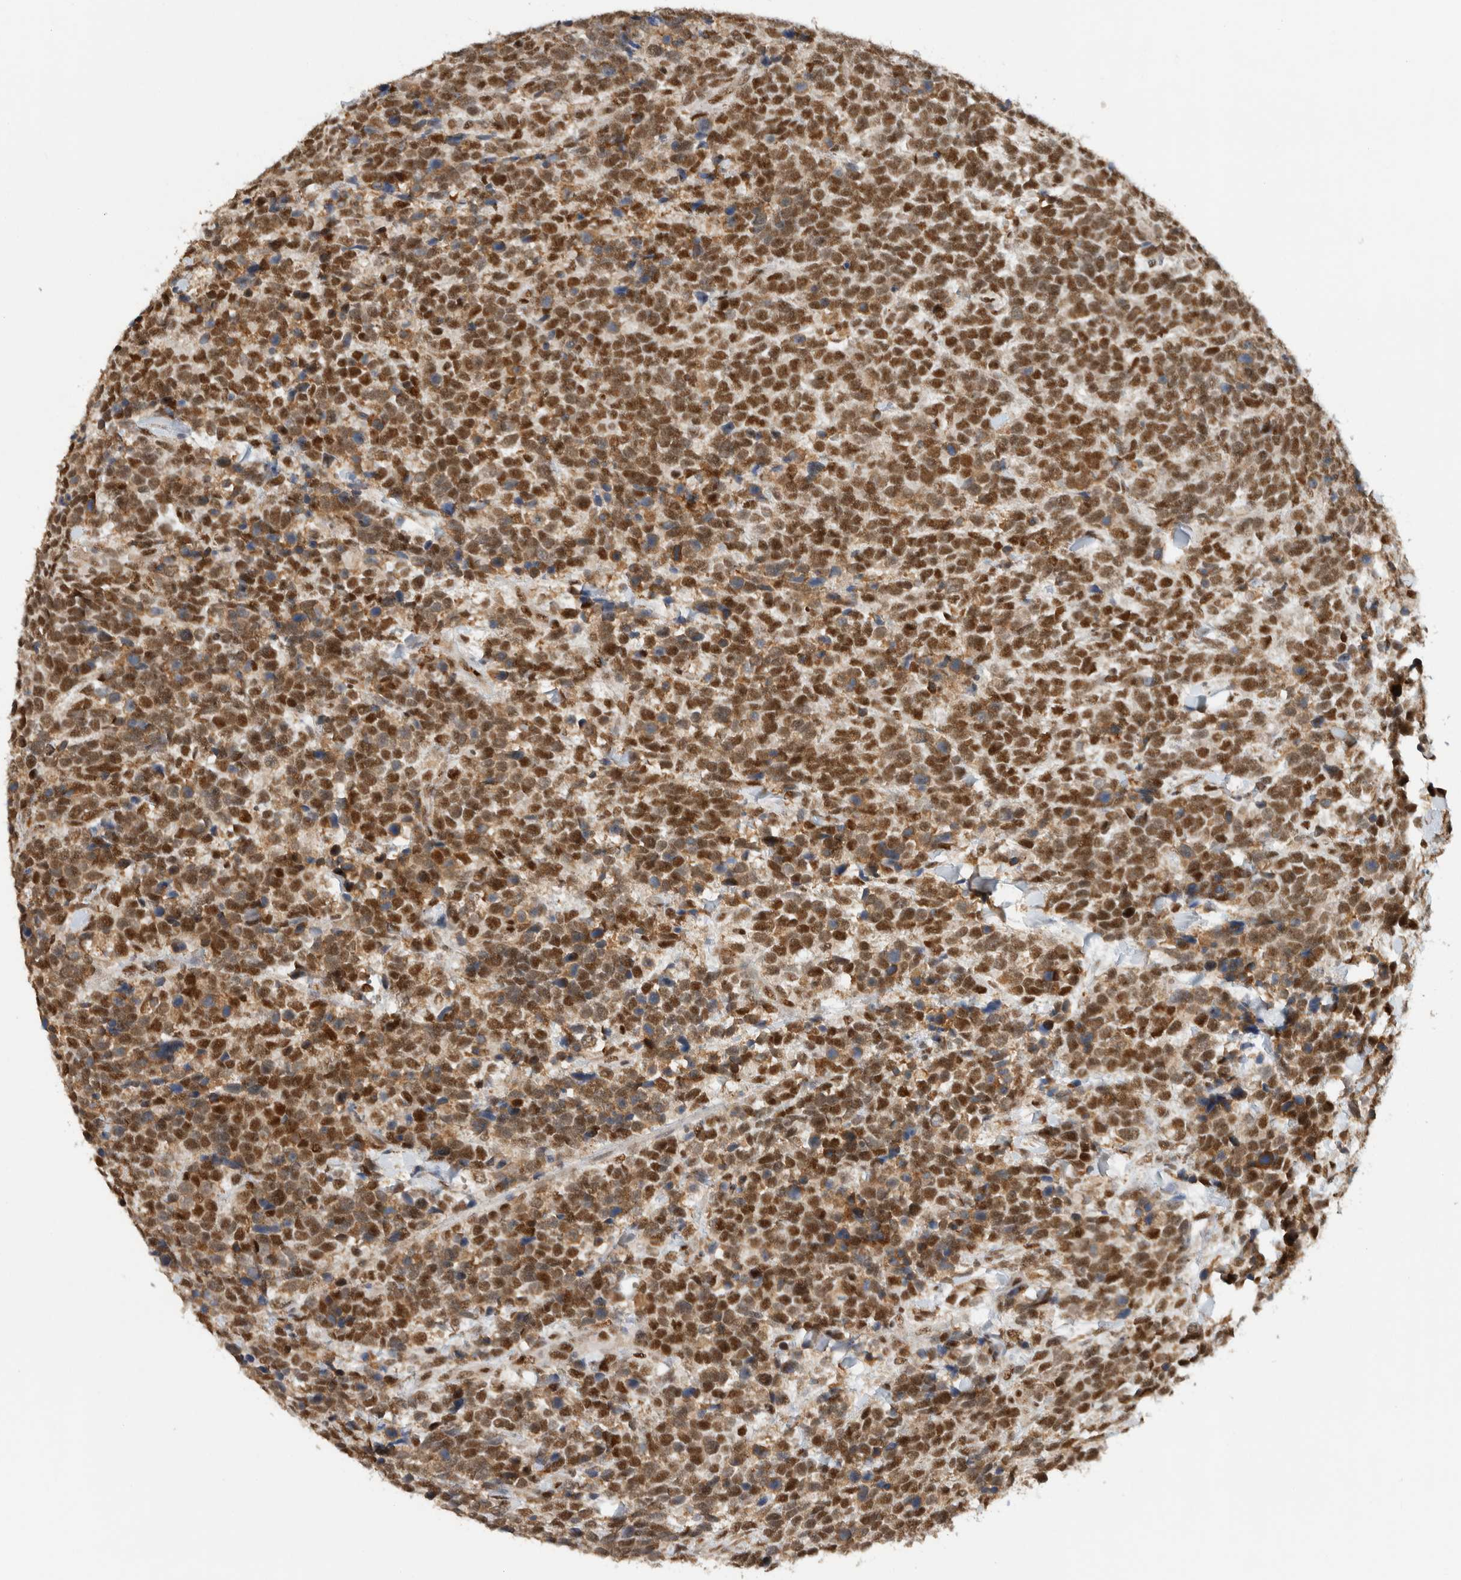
{"staining": {"intensity": "strong", "quantity": ">75%", "location": "nuclear"}, "tissue": "urothelial cancer", "cell_type": "Tumor cells", "image_type": "cancer", "snomed": [{"axis": "morphology", "description": "Urothelial carcinoma, High grade"}, {"axis": "topography", "description": "Urinary bladder"}], "caption": "Tumor cells display high levels of strong nuclear staining in about >75% of cells in urothelial carcinoma (high-grade).", "gene": "DDX42", "patient": {"sex": "female", "age": 82}}